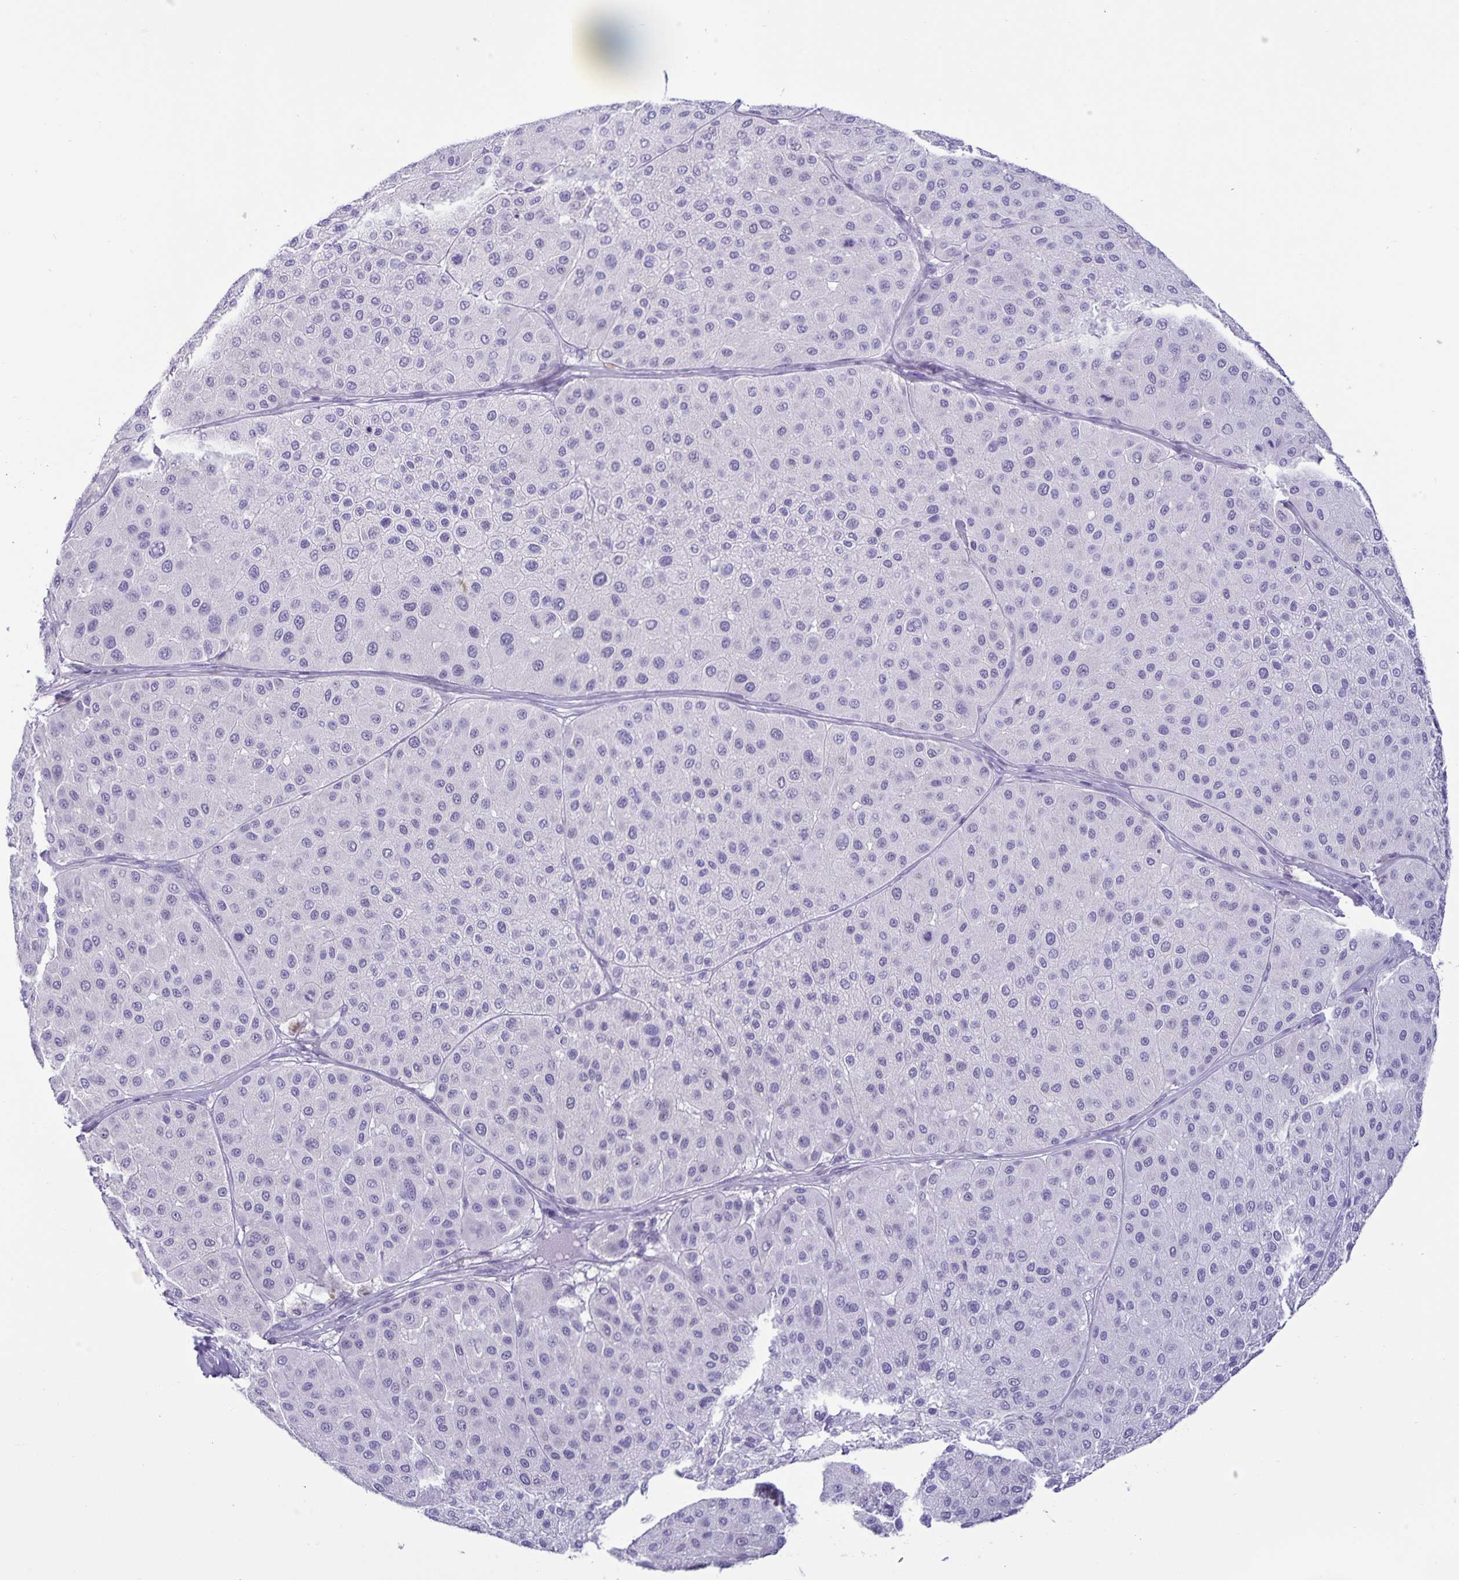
{"staining": {"intensity": "negative", "quantity": "none", "location": "none"}, "tissue": "melanoma", "cell_type": "Tumor cells", "image_type": "cancer", "snomed": [{"axis": "morphology", "description": "Malignant melanoma, Metastatic site"}, {"axis": "topography", "description": "Smooth muscle"}], "caption": "IHC of human melanoma reveals no expression in tumor cells.", "gene": "IBTK", "patient": {"sex": "male", "age": 41}}